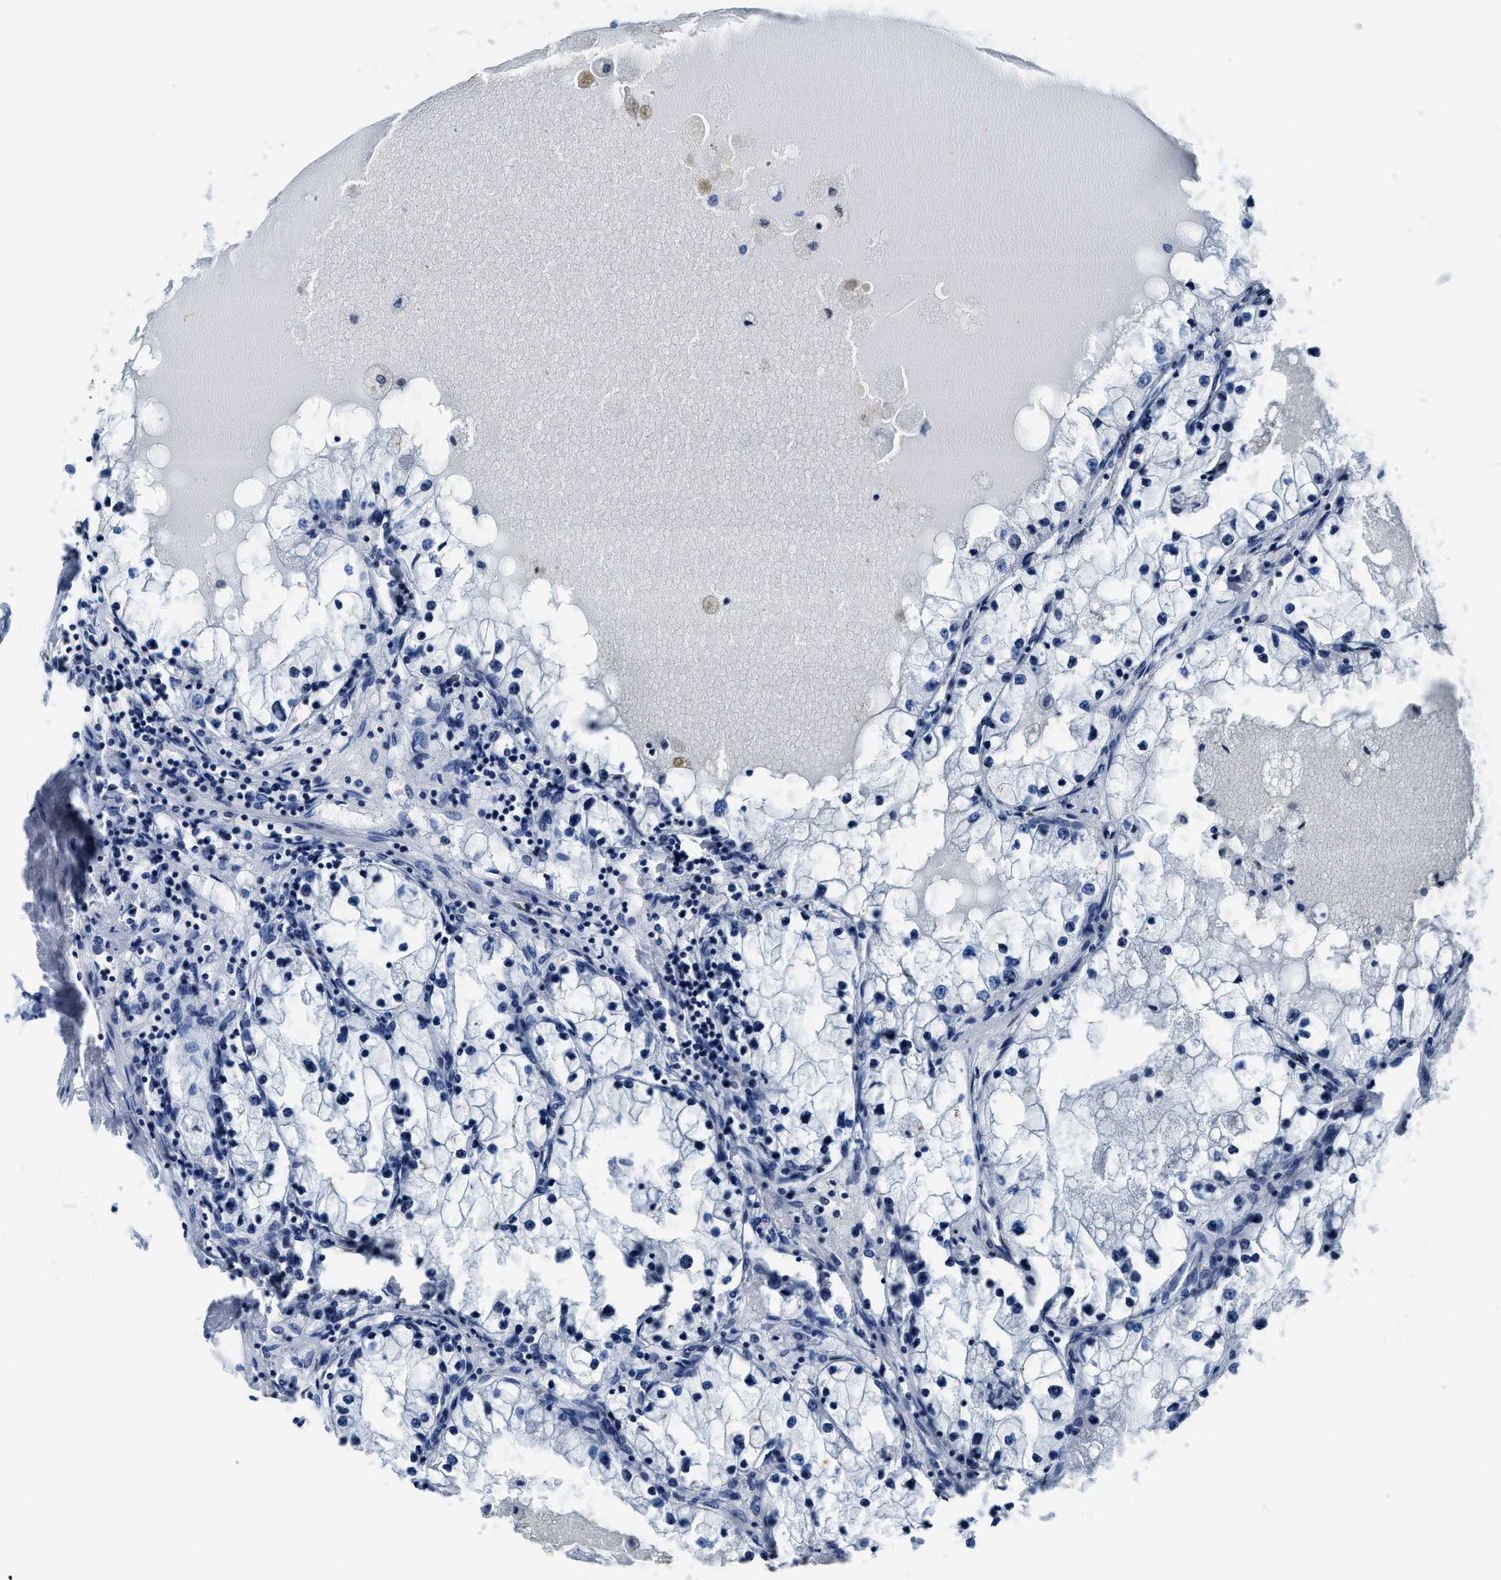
{"staining": {"intensity": "negative", "quantity": "none", "location": "none"}, "tissue": "renal cancer", "cell_type": "Tumor cells", "image_type": "cancer", "snomed": [{"axis": "morphology", "description": "Adenocarcinoma, NOS"}, {"axis": "topography", "description": "Kidney"}], "caption": "This is an IHC micrograph of human renal cancer. There is no staining in tumor cells.", "gene": "ASZ1", "patient": {"sex": "male", "age": 68}}